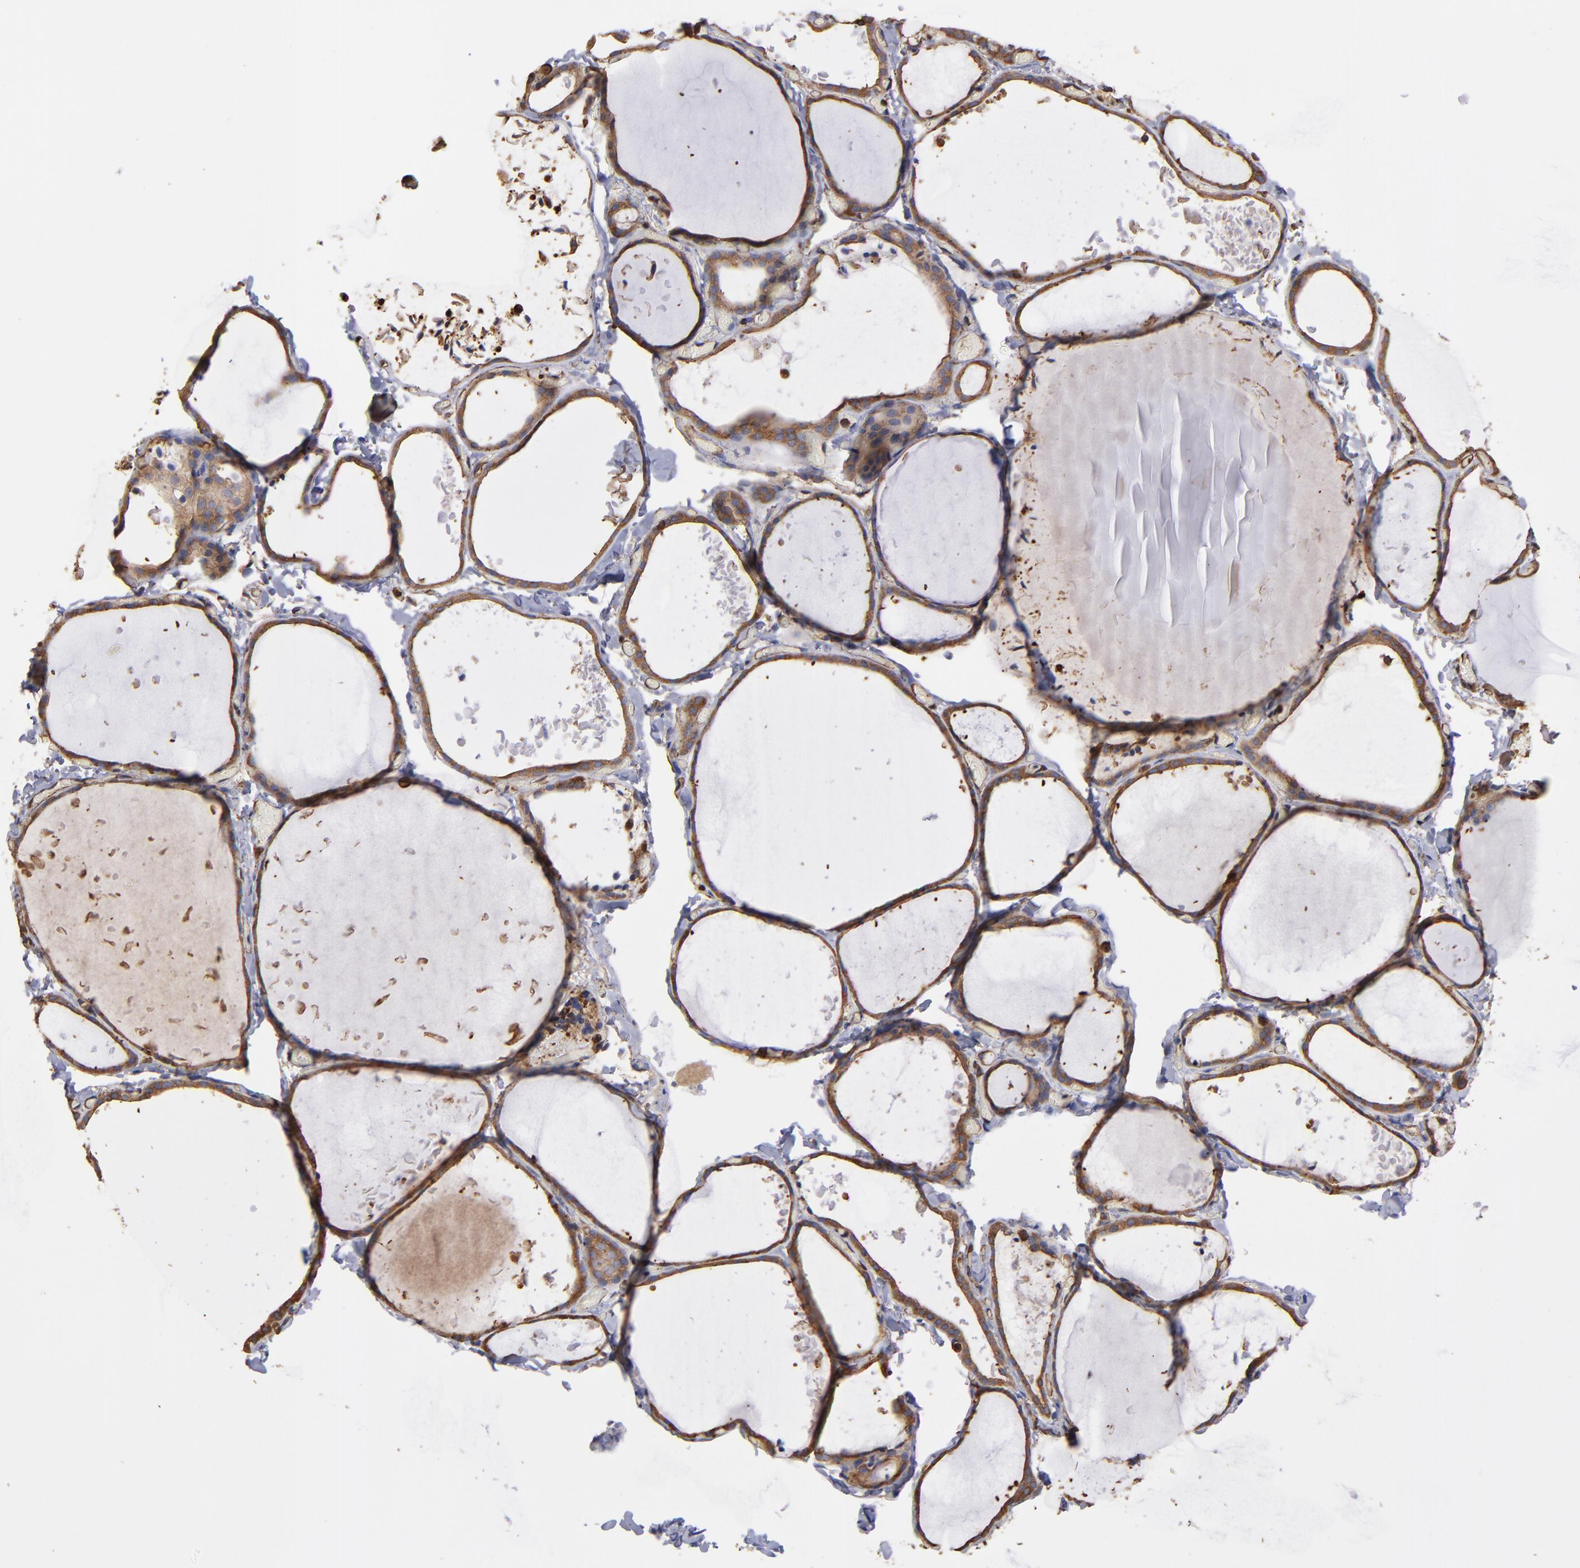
{"staining": {"intensity": "moderate", "quantity": ">75%", "location": "cytoplasmic/membranous"}, "tissue": "thyroid gland", "cell_type": "Glandular cells", "image_type": "normal", "snomed": [{"axis": "morphology", "description": "Normal tissue, NOS"}, {"axis": "topography", "description": "Thyroid gland"}], "caption": "Immunohistochemical staining of unremarkable thyroid gland reveals moderate cytoplasmic/membranous protein expression in about >75% of glandular cells.", "gene": "ACTN4", "patient": {"sex": "female", "age": 22}}